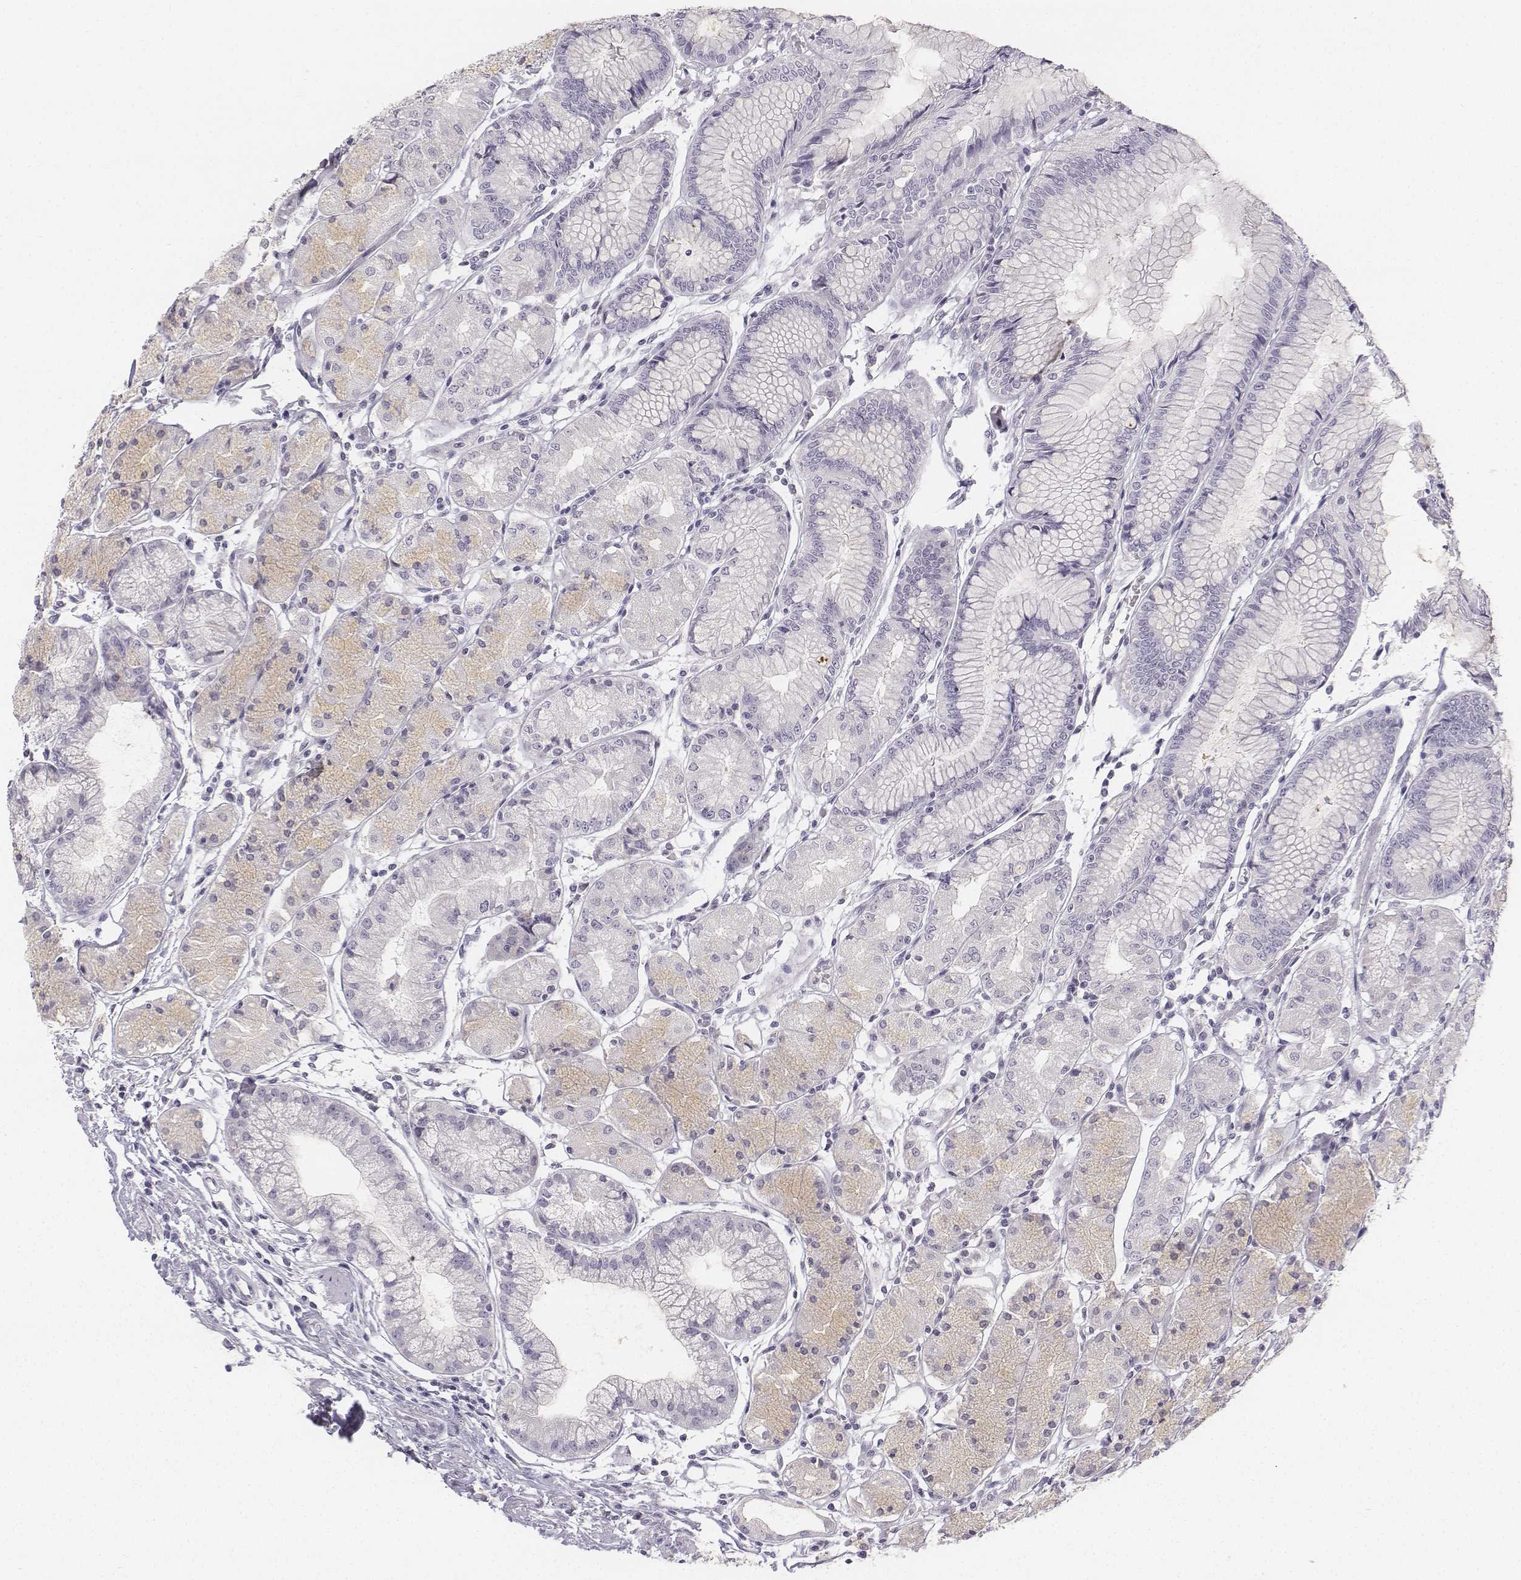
{"staining": {"intensity": "weak", "quantity": "<25%", "location": "cytoplasmic/membranous"}, "tissue": "stomach", "cell_type": "Glandular cells", "image_type": "normal", "snomed": [{"axis": "morphology", "description": "Normal tissue, NOS"}, {"axis": "topography", "description": "Stomach, upper"}], "caption": "There is no significant expression in glandular cells of stomach. (DAB (3,3'-diaminobenzidine) immunohistochemistry with hematoxylin counter stain).", "gene": "UCN2", "patient": {"sex": "male", "age": 69}}